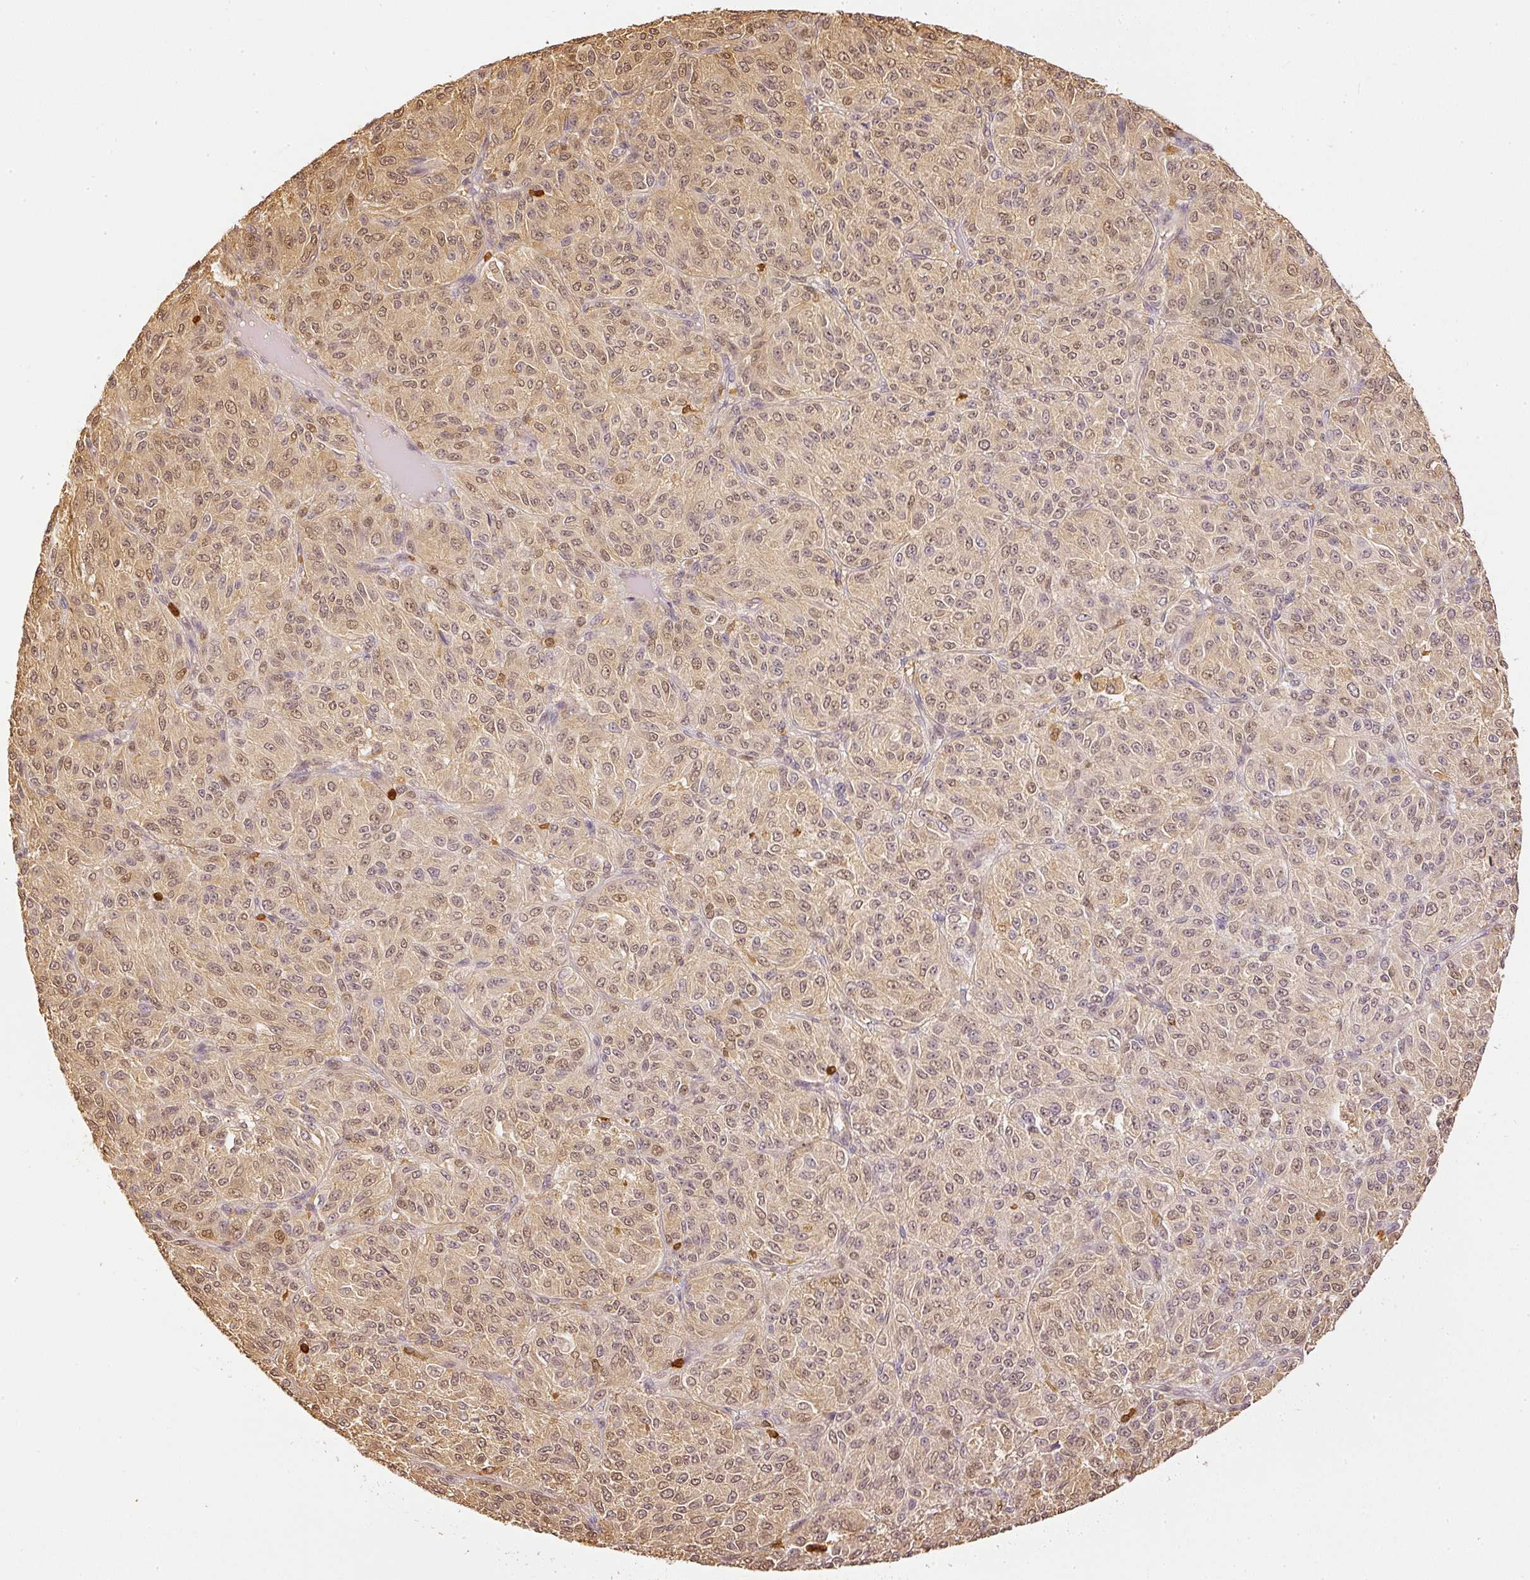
{"staining": {"intensity": "weak", "quantity": ">75%", "location": "nuclear"}, "tissue": "melanoma", "cell_type": "Tumor cells", "image_type": "cancer", "snomed": [{"axis": "morphology", "description": "Malignant melanoma, Metastatic site"}, {"axis": "topography", "description": "Brain"}], "caption": "There is low levels of weak nuclear positivity in tumor cells of melanoma, as demonstrated by immunohistochemical staining (brown color).", "gene": "PFN1", "patient": {"sex": "female", "age": 56}}